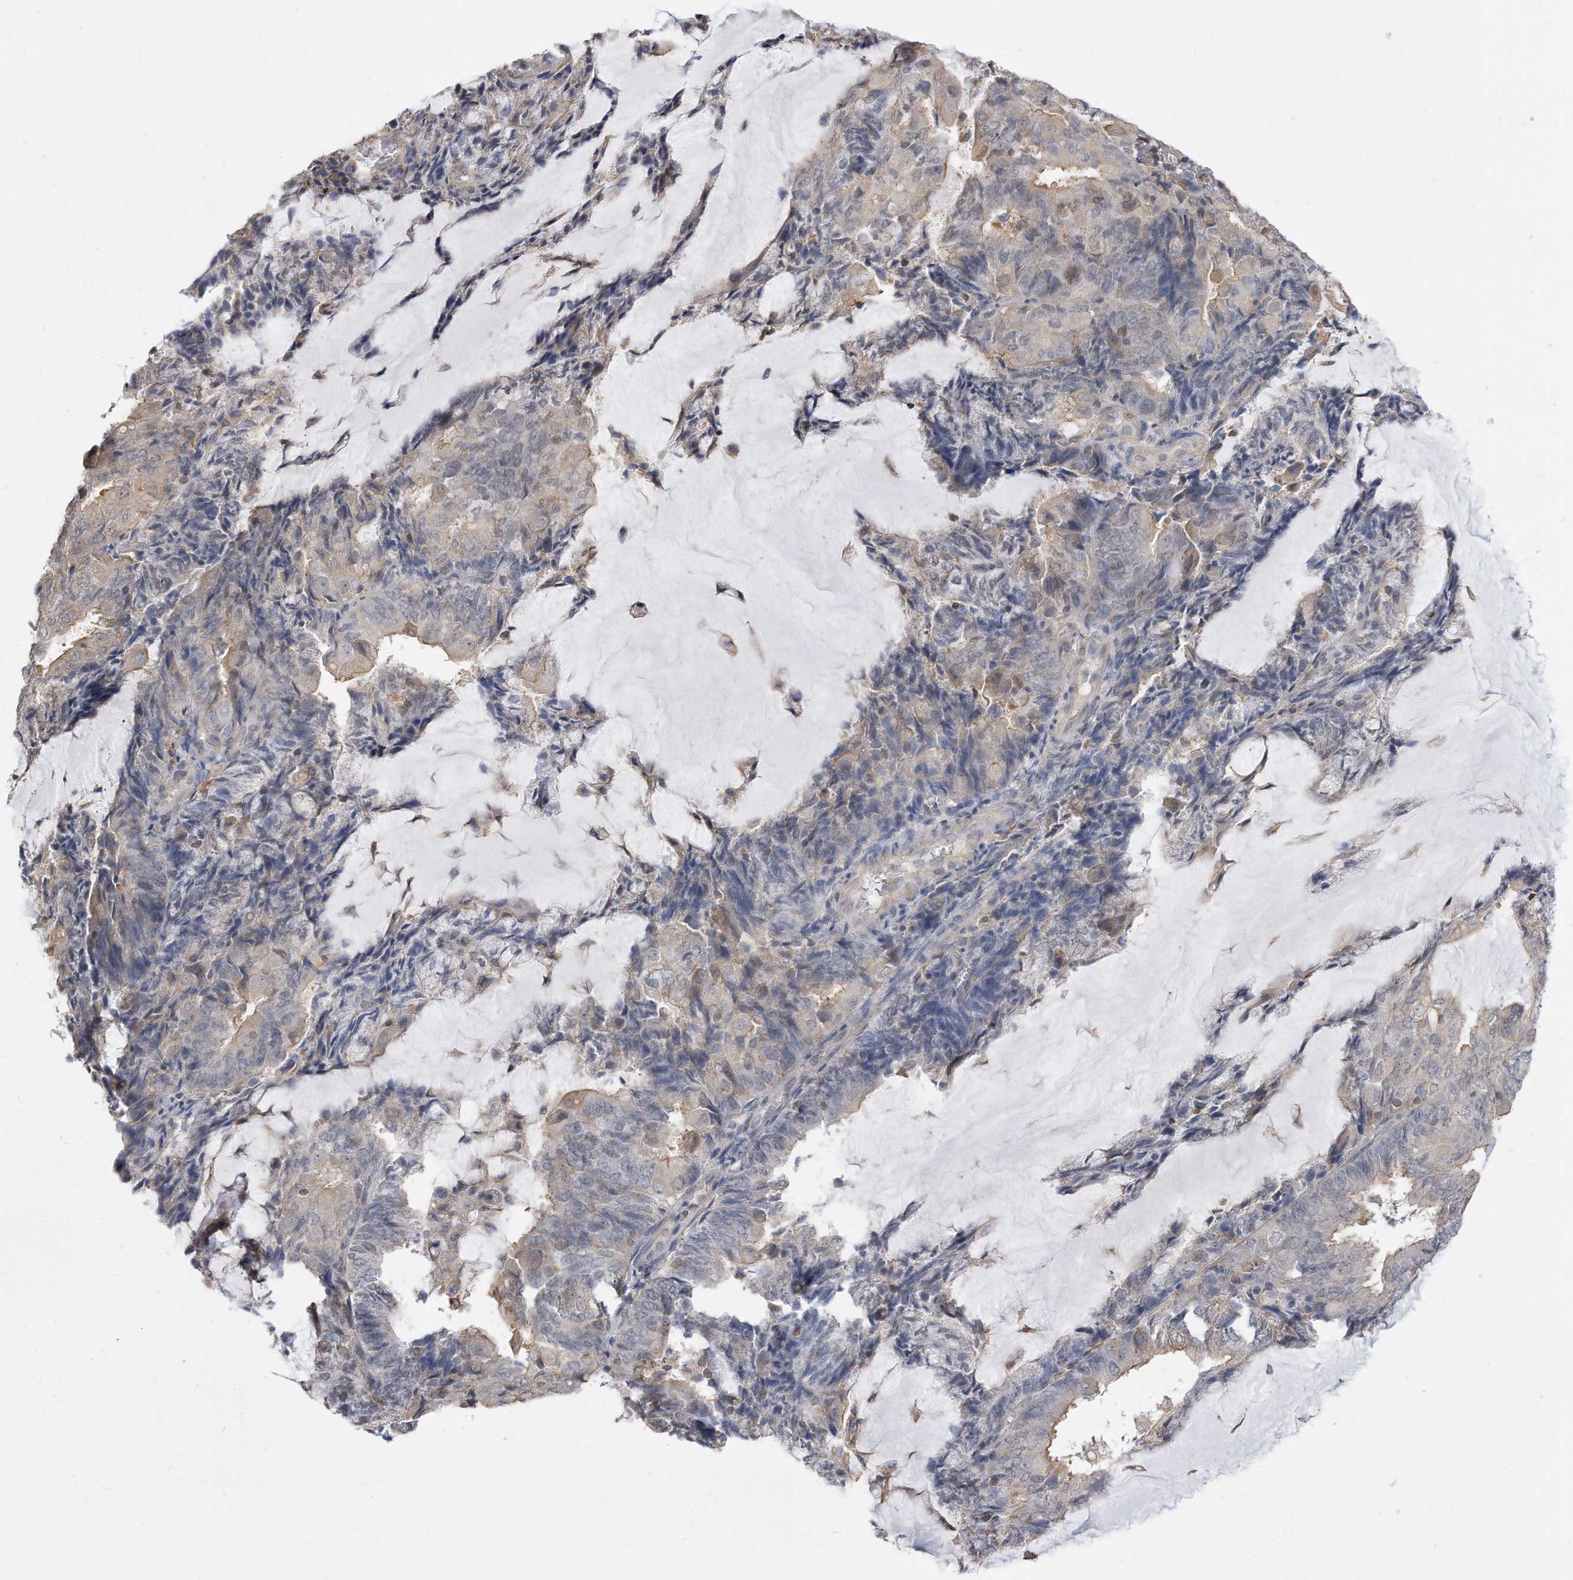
{"staining": {"intensity": "negative", "quantity": "none", "location": "none"}, "tissue": "endometrial cancer", "cell_type": "Tumor cells", "image_type": "cancer", "snomed": [{"axis": "morphology", "description": "Adenocarcinoma, NOS"}, {"axis": "topography", "description": "Endometrium"}], "caption": "Tumor cells show no significant expression in endometrial cancer.", "gene": "TCP1", "patient": {"sex": "female", "age": 81}}